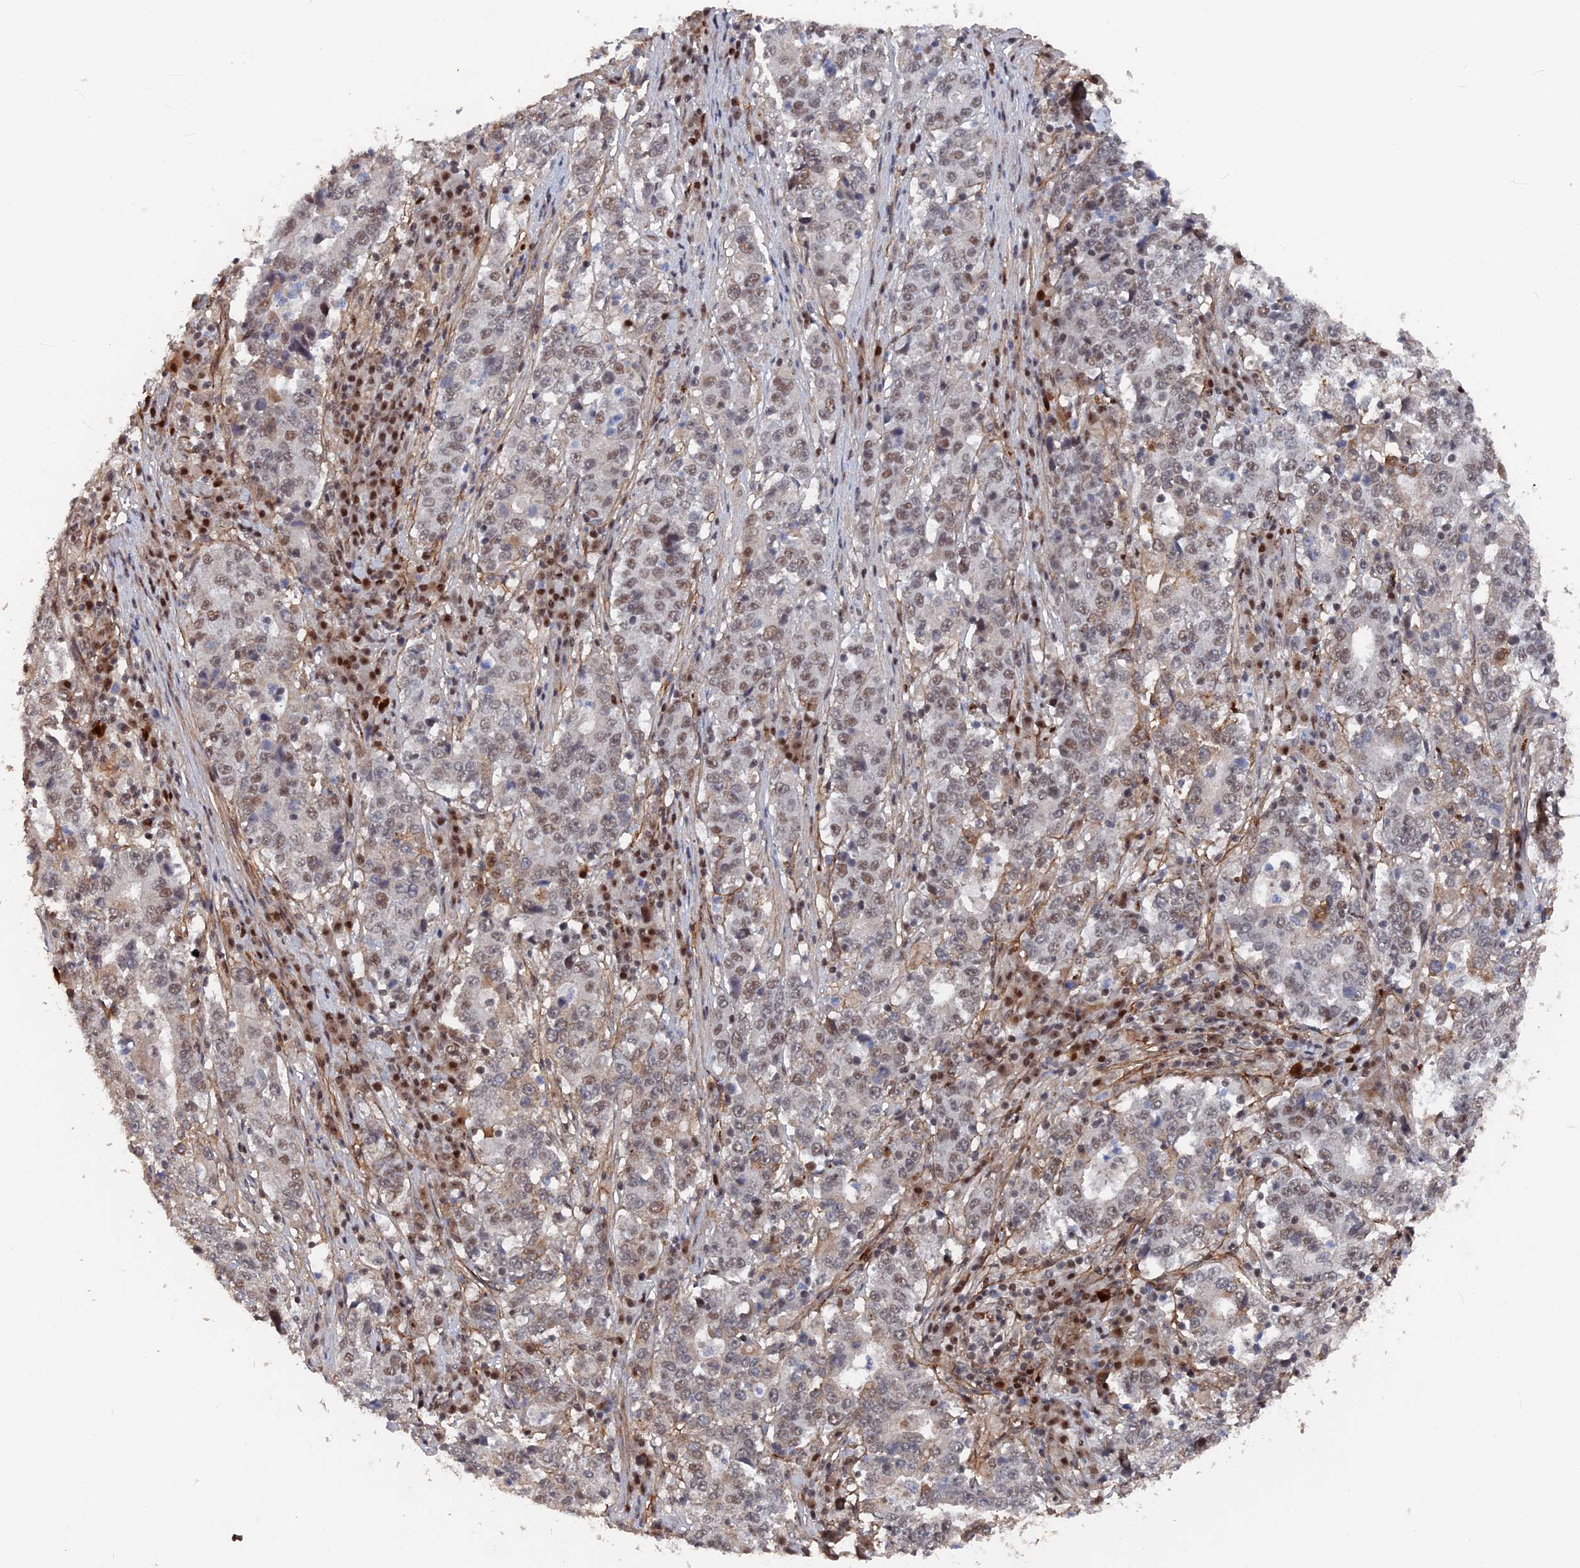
{"staining": {"intensity": "weak", "quantity": "25%-75%", "location": "nuclear"}, "tissue": "stomach cancer", "cell_type": "Tumor cells", "image_type": "cancer", "snomed": [{"axis": "morphology", "description": "Adenocarcinoma, NOS"}, {"axis": "topography", "description": "Stomach"}], "caption": "Immunohistochemical staining of human adenocarcinoma (stomach) reveals low levels of weak nuclear staining in about 25%-75% of tumor cells.", "gene": "SH3D21", "patient": {"sex": "male", "age": 59}}